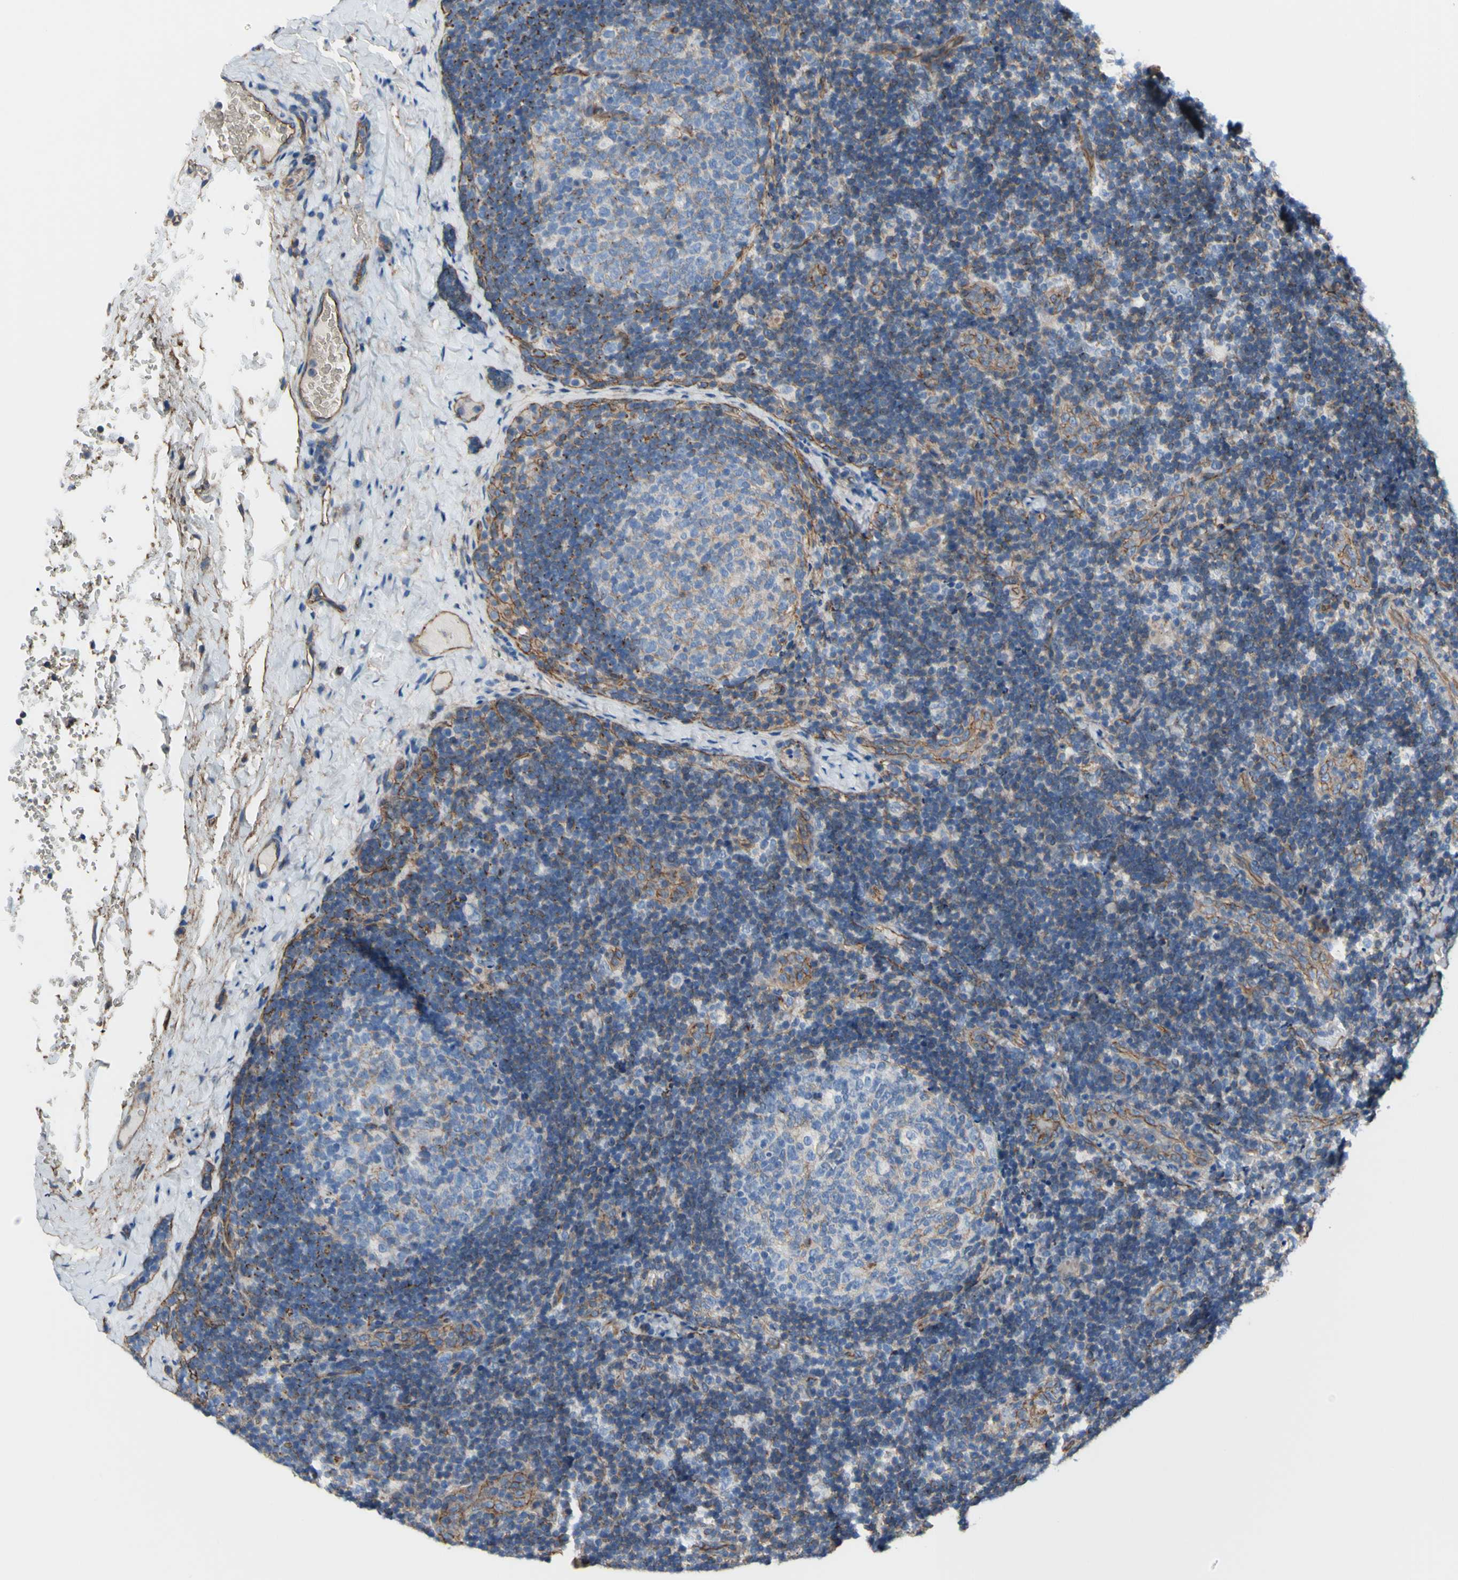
{"staining": {"intensity": "weak", "quantity": ">75%", "location": "cytoplasmic/membranous"}, "tissue": "lymph node", "cell_type": "Germinal center cells", "image_type": "normal", "snomed": [{"axis": "morphology", "description": "Normal tissue, NOS"}, {"axis": "topography", "description": "Lymph node"}], "caption": "The immunohistochemical stain labels weak cytoplasmic/membranous expression in germinal center cells of unremarkable lymph node. The protein of interest is shown in brown color, while the nuclei are stained blue.", "gene": "TPBG", "patient": {"sex": "female", "age": 14}}